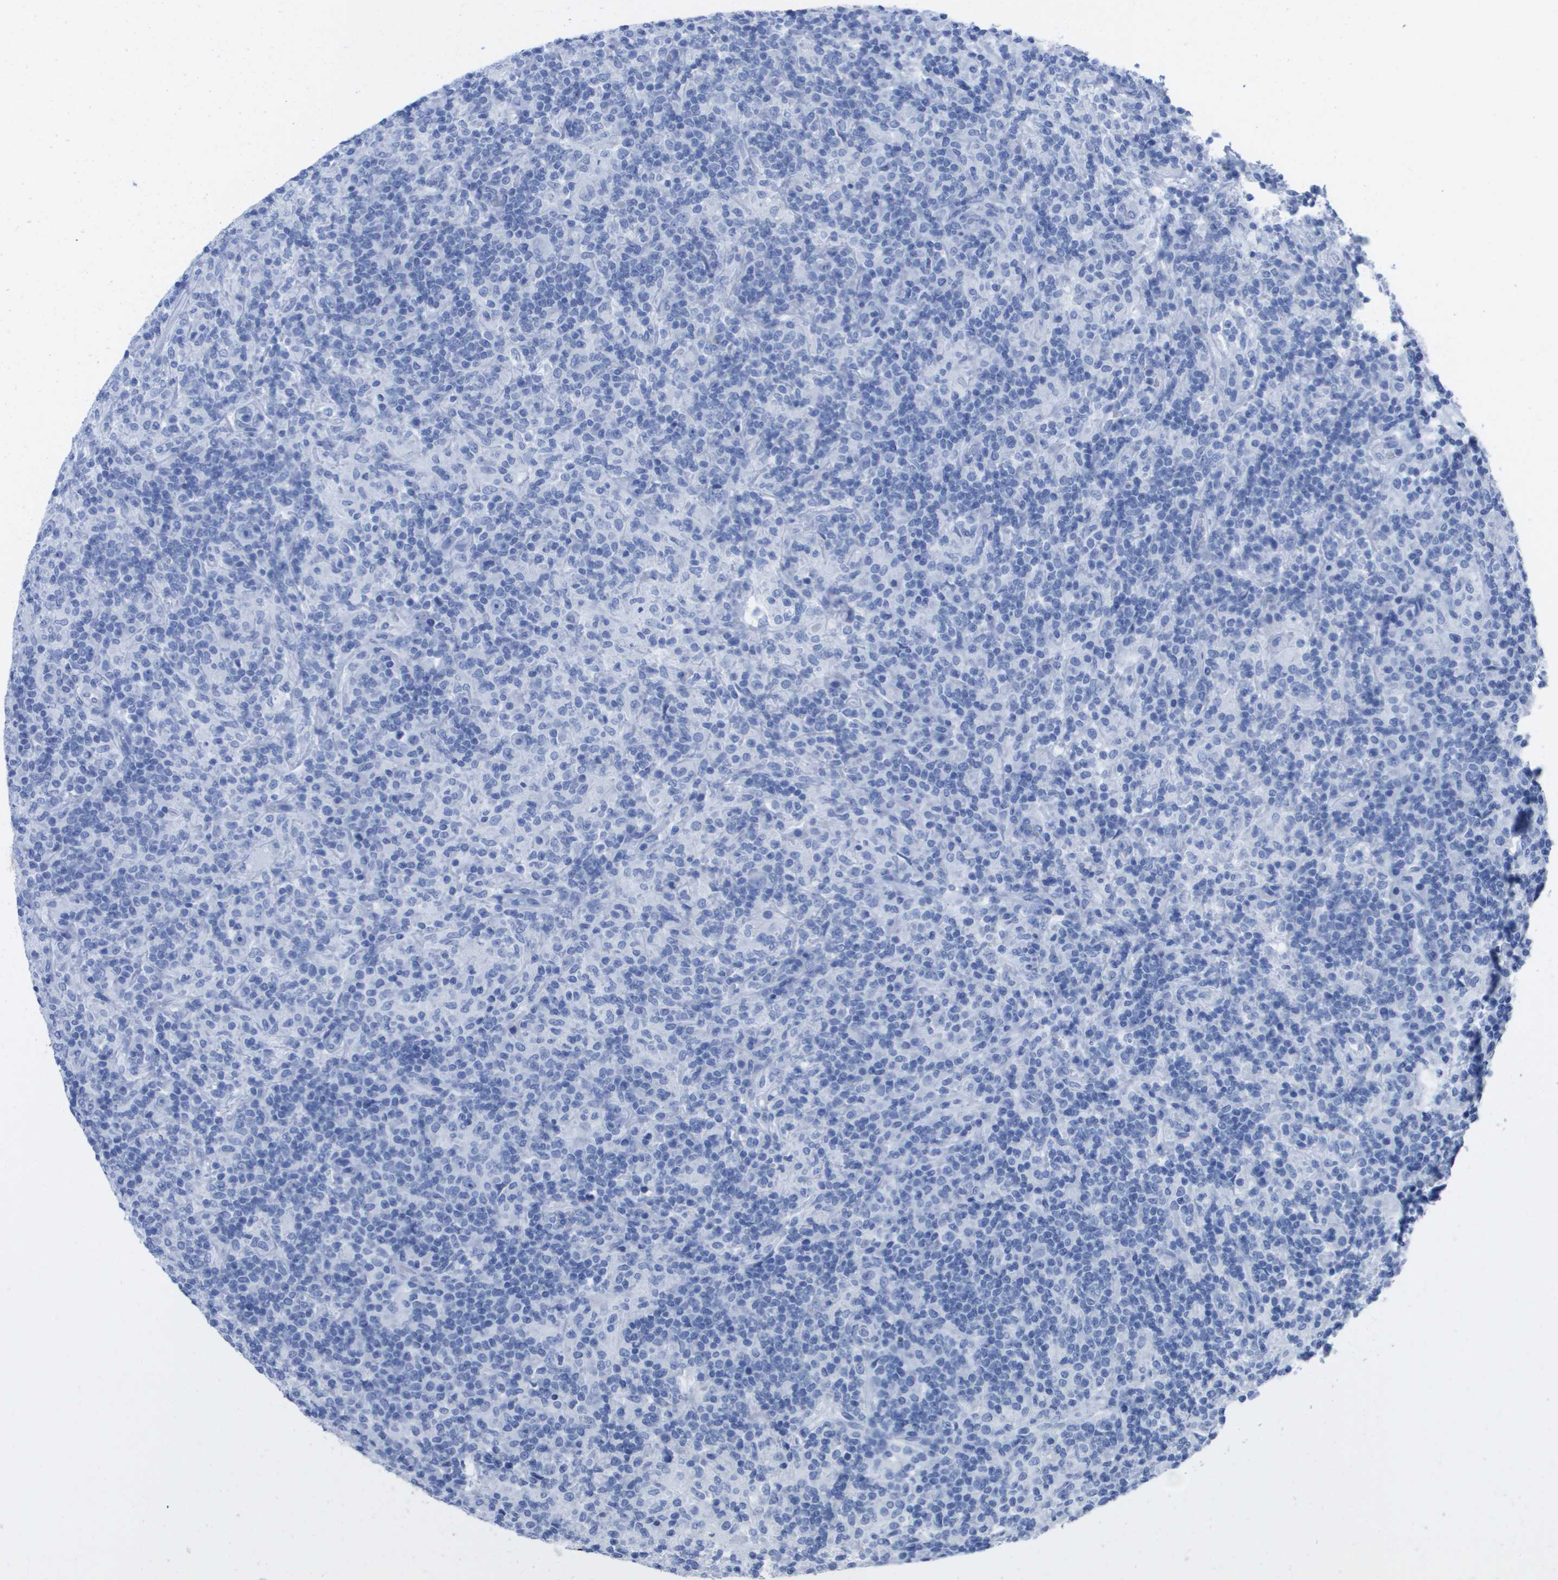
{"staining": {"intensity": "negative", "quantity": "none", "location": "none"}, "tissue": "lymphoma", "cell_type": "Tumor cells", "image_type": "cancer", "snomed": [{"axis": "morphology", "description": "Hodgkin's disease, NOS"}, {"axis": "topography", "description": "Lymph node"}], "caption": "Immunohistochemistry (IHC) image of neoplastic tissue: lymphoma stained with DAB (3,3'-diaminobenzidine) demonstrates no significant protein staining in tumor cells.", "gene": "KCNA3", "patient": {"sex": "male", "age": 70}}